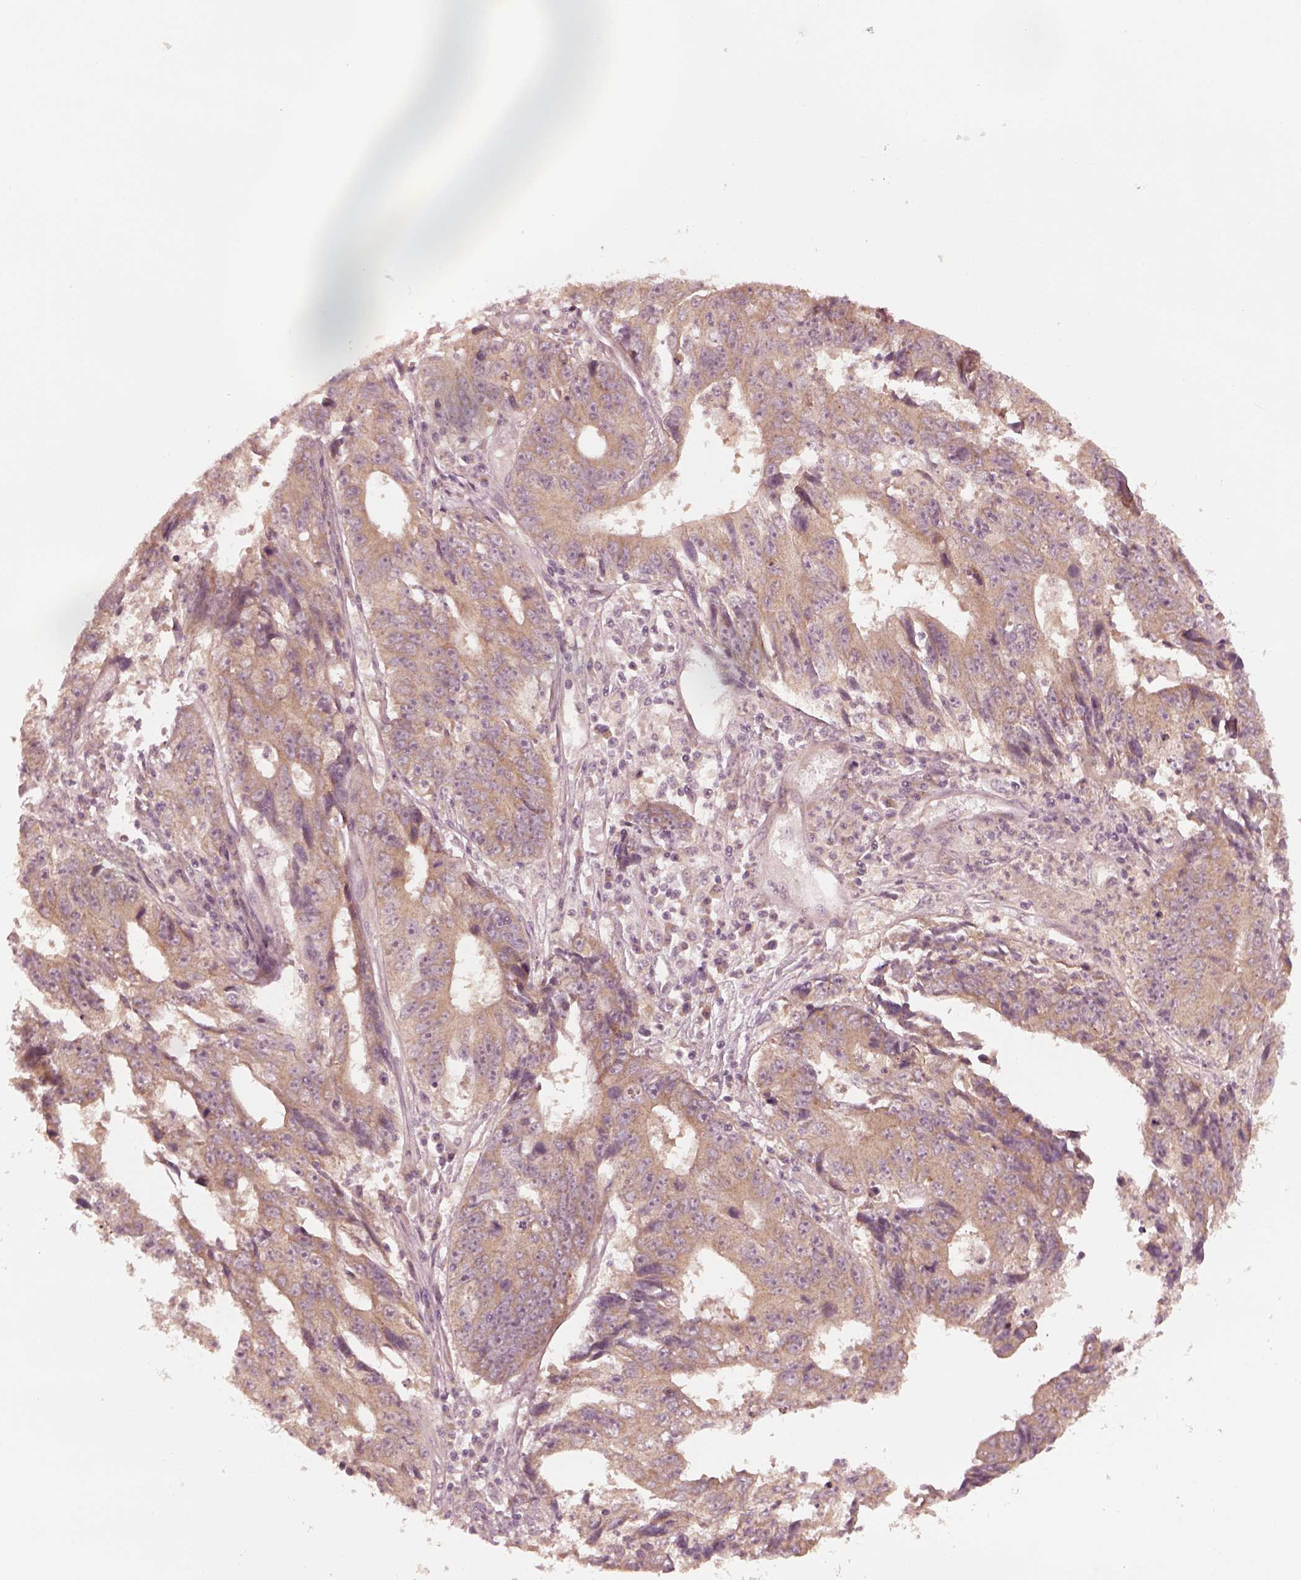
{"staining": {"intensity": "weak", "quantity": "25%-75%", "location": "cytoplasmic/membranous"}, "tissue": "liver cancer", "cell_type": "Tumor cells", "image_type": "cancer", "snomed": [{"axis": "morphology", "description": "Cholangiocarcinoma"}, {"axis": "topography", "description": "Liver"}], "caption": "Protein staining demonstrates weak cytoplasmic/membranous expression in about 25%-75% of tumor cells in liver cancer (cholangiocarcinoma).", "gene": "FAF2", "patient": {"sex": "male", "age": 65}}